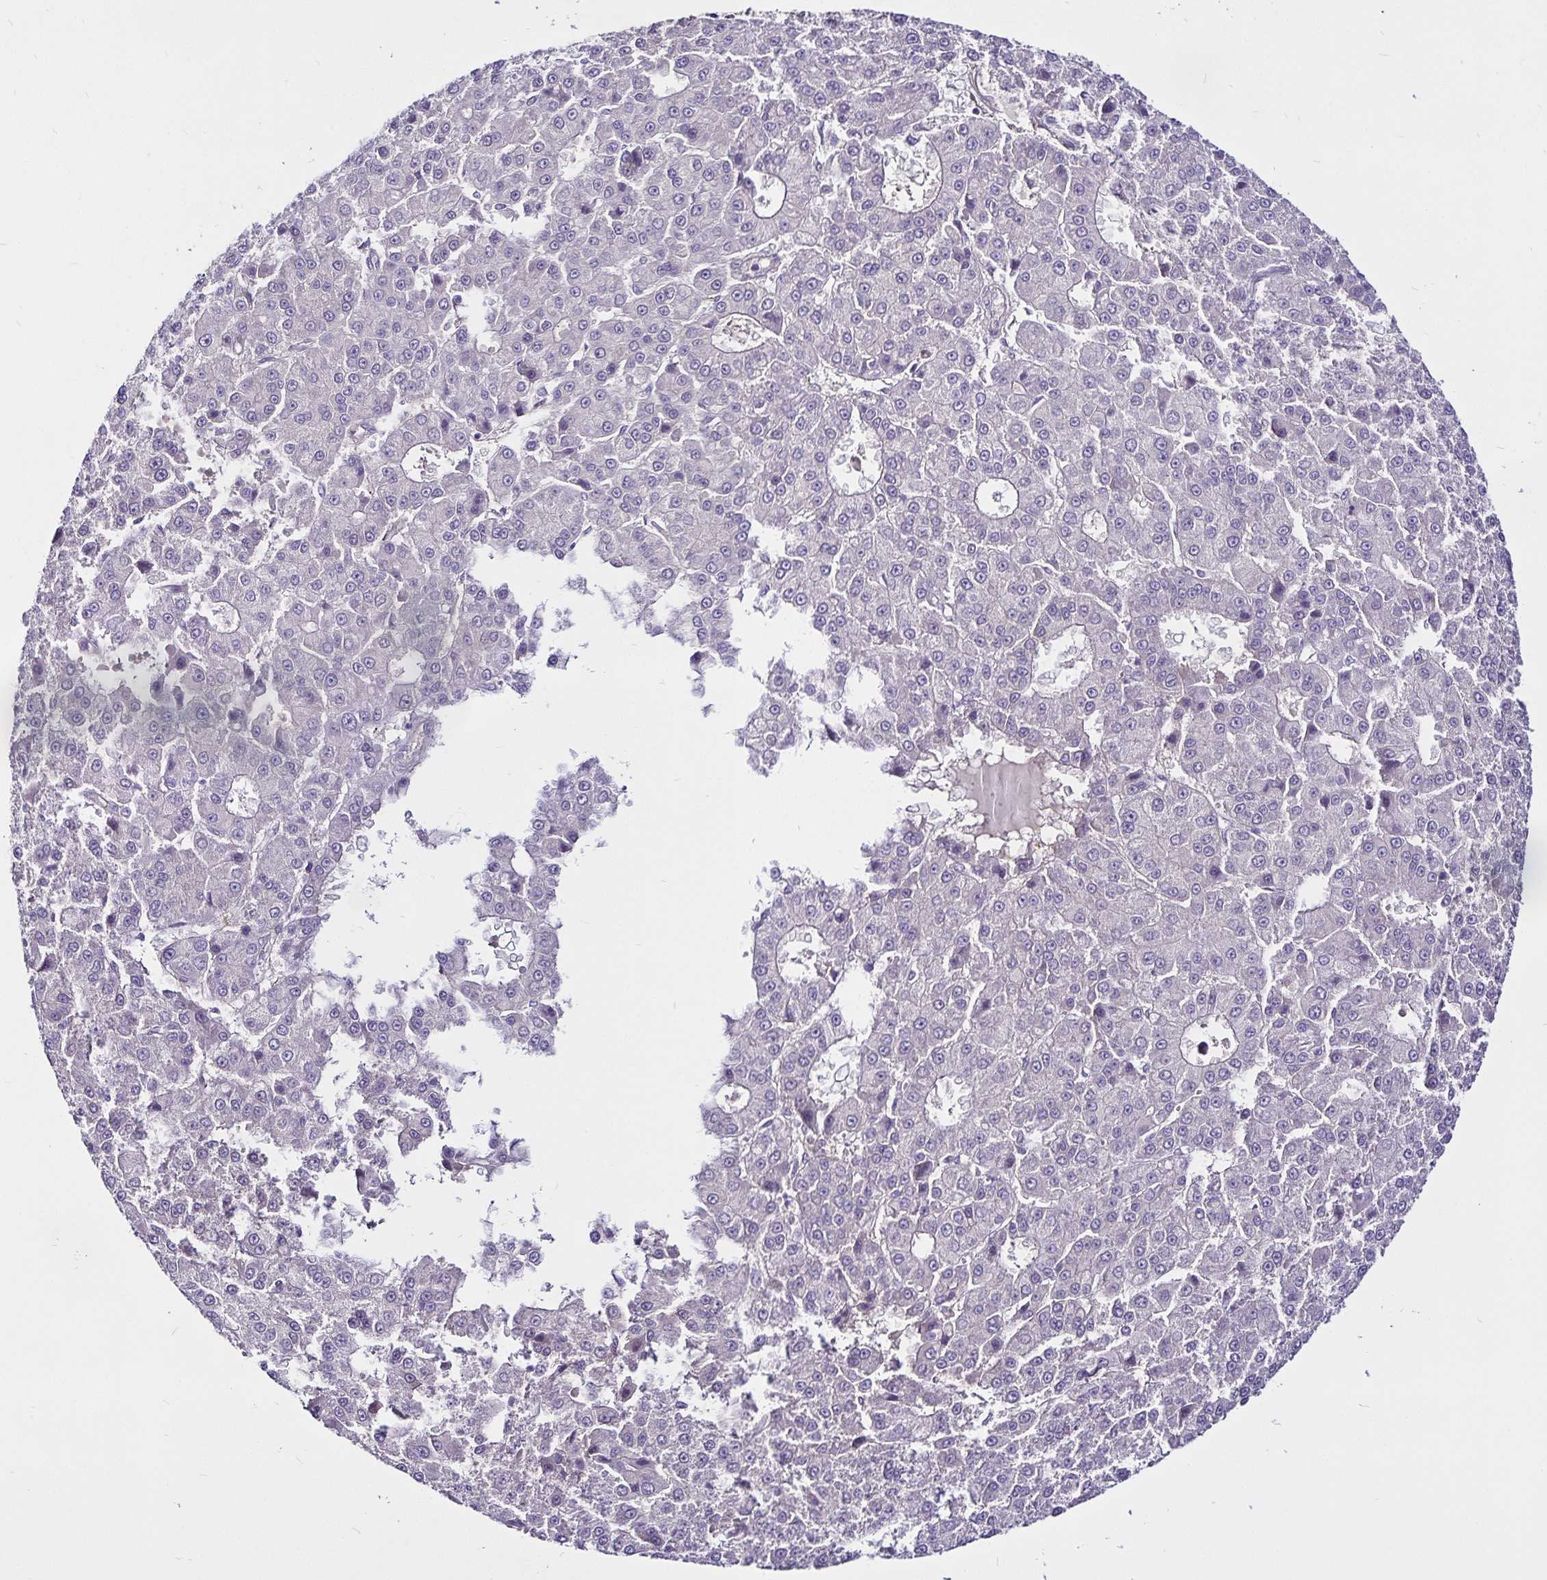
{"staining": {"intensity": "negative", "quantity": "none", "location": "none"}, "tissue": "liver cancer", "cell_type": "Tumor cells", "image_type": "cancer", "snomed": [{"axis": "morphology", "description": "Carcinoma, Hepatocellular, NOS"}, {"axis": "topography", "description": "Liver"}], "caption": "Photomicrograph shows no protein staining in tumor cells of liver cancer (hepatocellular carcinoma) tissue.", "gene": "GNG12", "patient": {"sex": "male", "age": 70}}